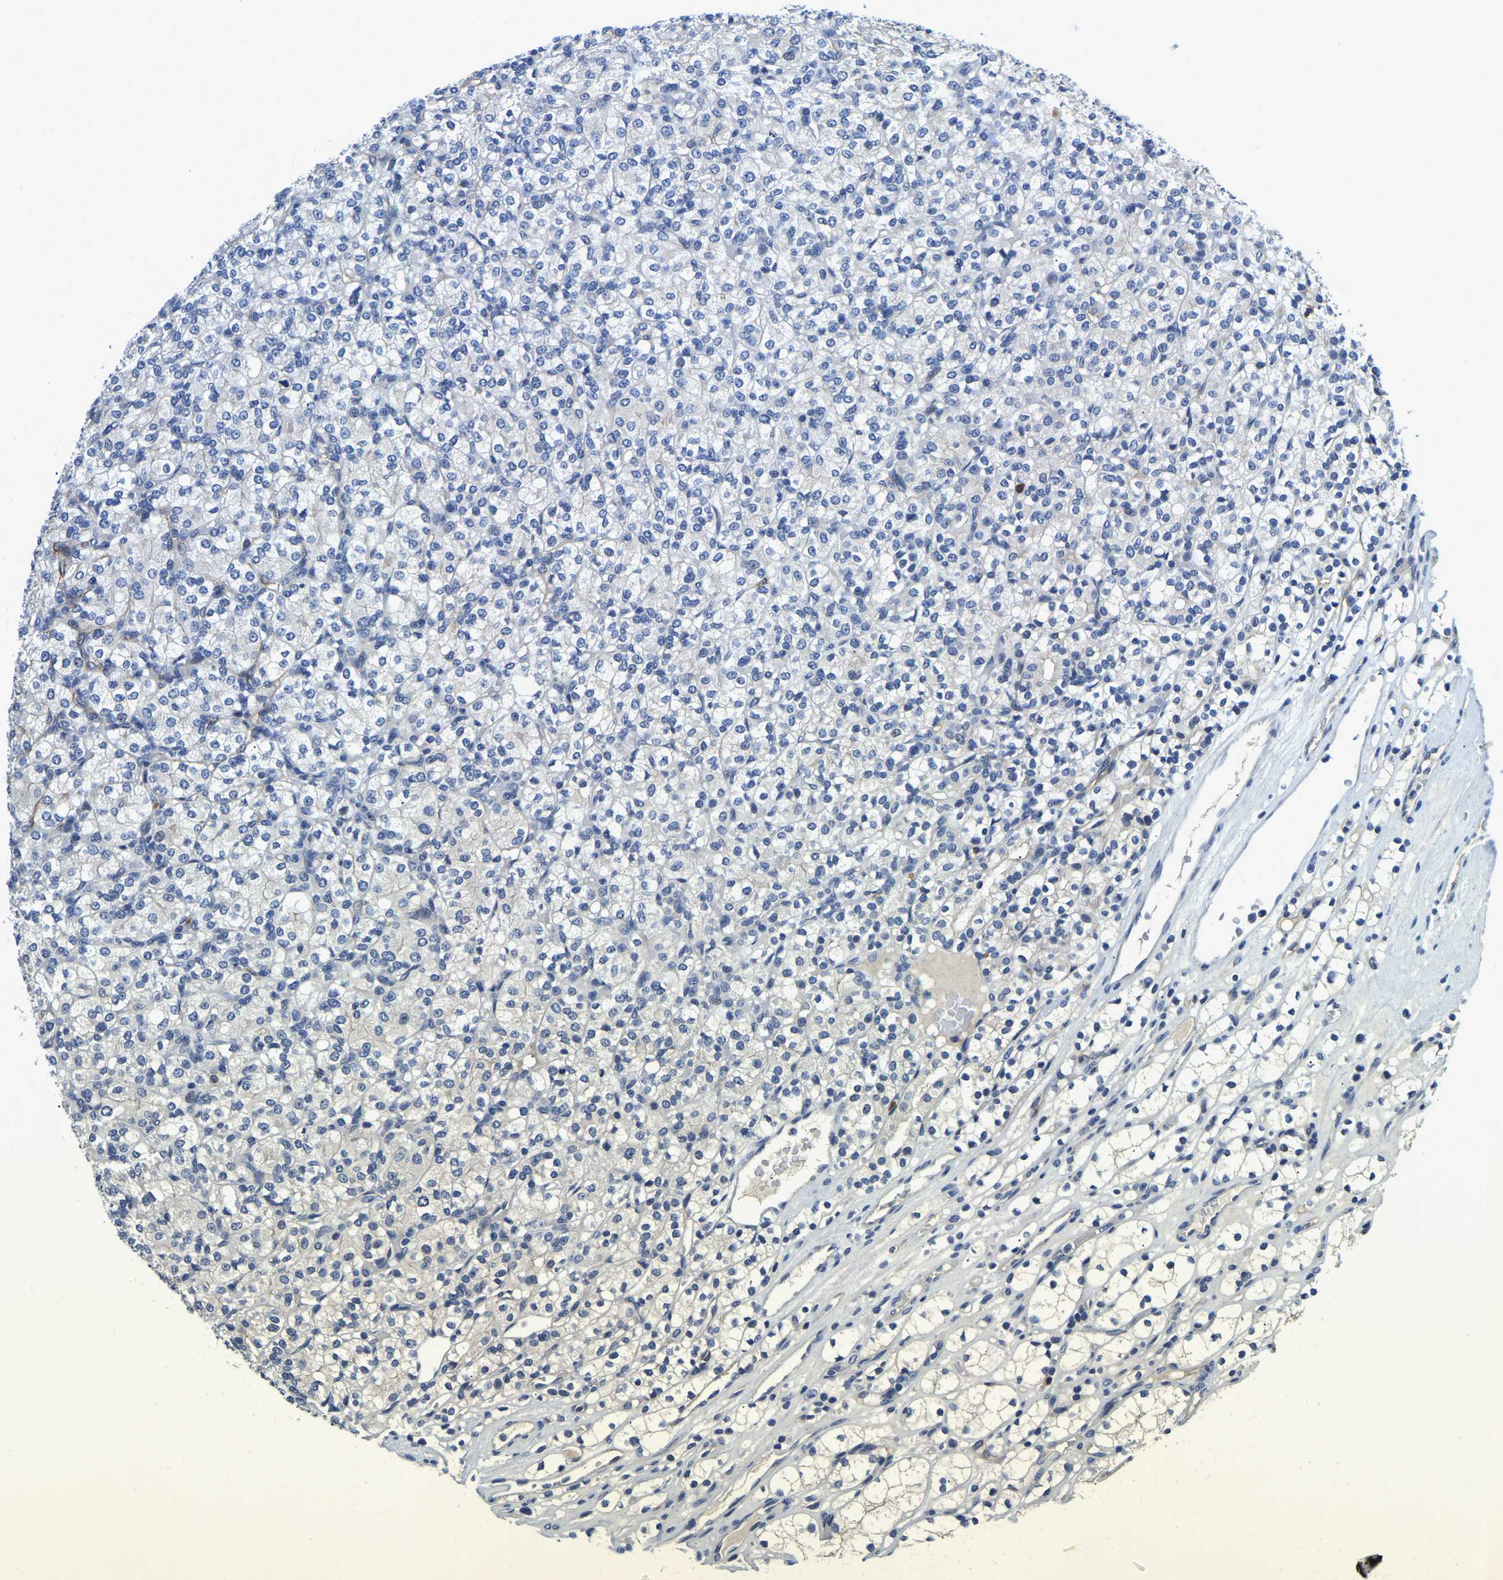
{"staining": {"intensity": "negative", "quantity": "none", "location": "none"}, "tissue": "renal cancer", "cell_type": "Tumor cells", "image_type": "cancer", "snomed": [{"axis": "morphology", "description": "Adenocarcinoma, NOS"}, {"axis": "topography", "description": "Kidney"}], "caption": "Immunohistochemical staining of renal adenocarcinoma demonstrates no significant positivity in tumor cells. Nuclei are stained in blue.", "gene": "ITGA2", "patient": {"sex": "male", "age": 77}}